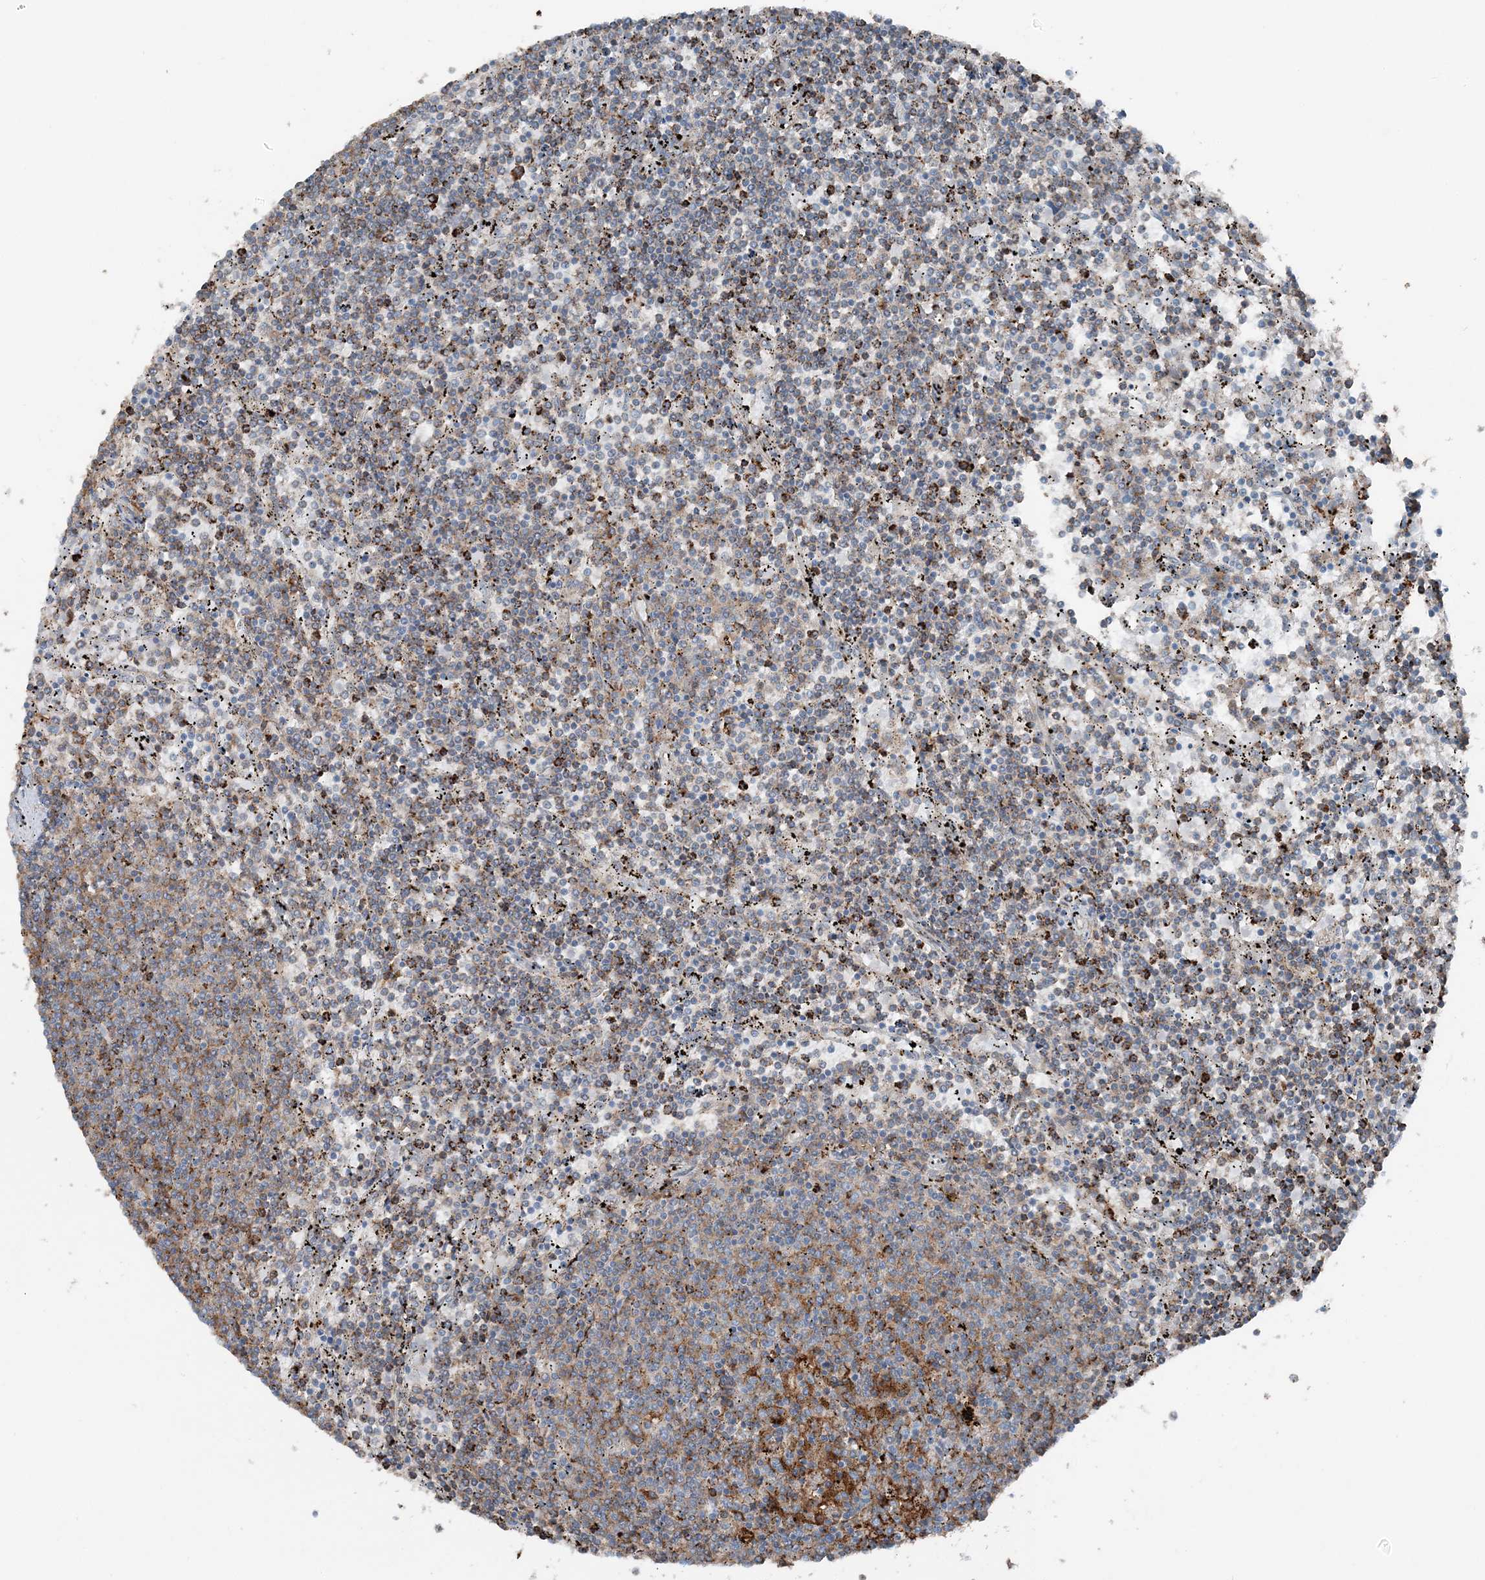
{"staining": {"intensity": "weak", "quantity": "<25%", "location": "cytoplasmic/membranous"}, "tissue": "lymphoma", "cell_type": "Tumor cells", "image_type": "cancer", "snomed": [{"axis": "morphology", "description": "Malignant lymphoma, non-Hodgkin's type, Low grade"}, {"axis": "topography", "description": "Spleen"}], "caption": "Tumor cells show no significant protein positivity in malignant lymphoma, non-Hodgkin's type (low-grade).", "gene": "KY", "patient": {"sex": "female", "age": 50}}